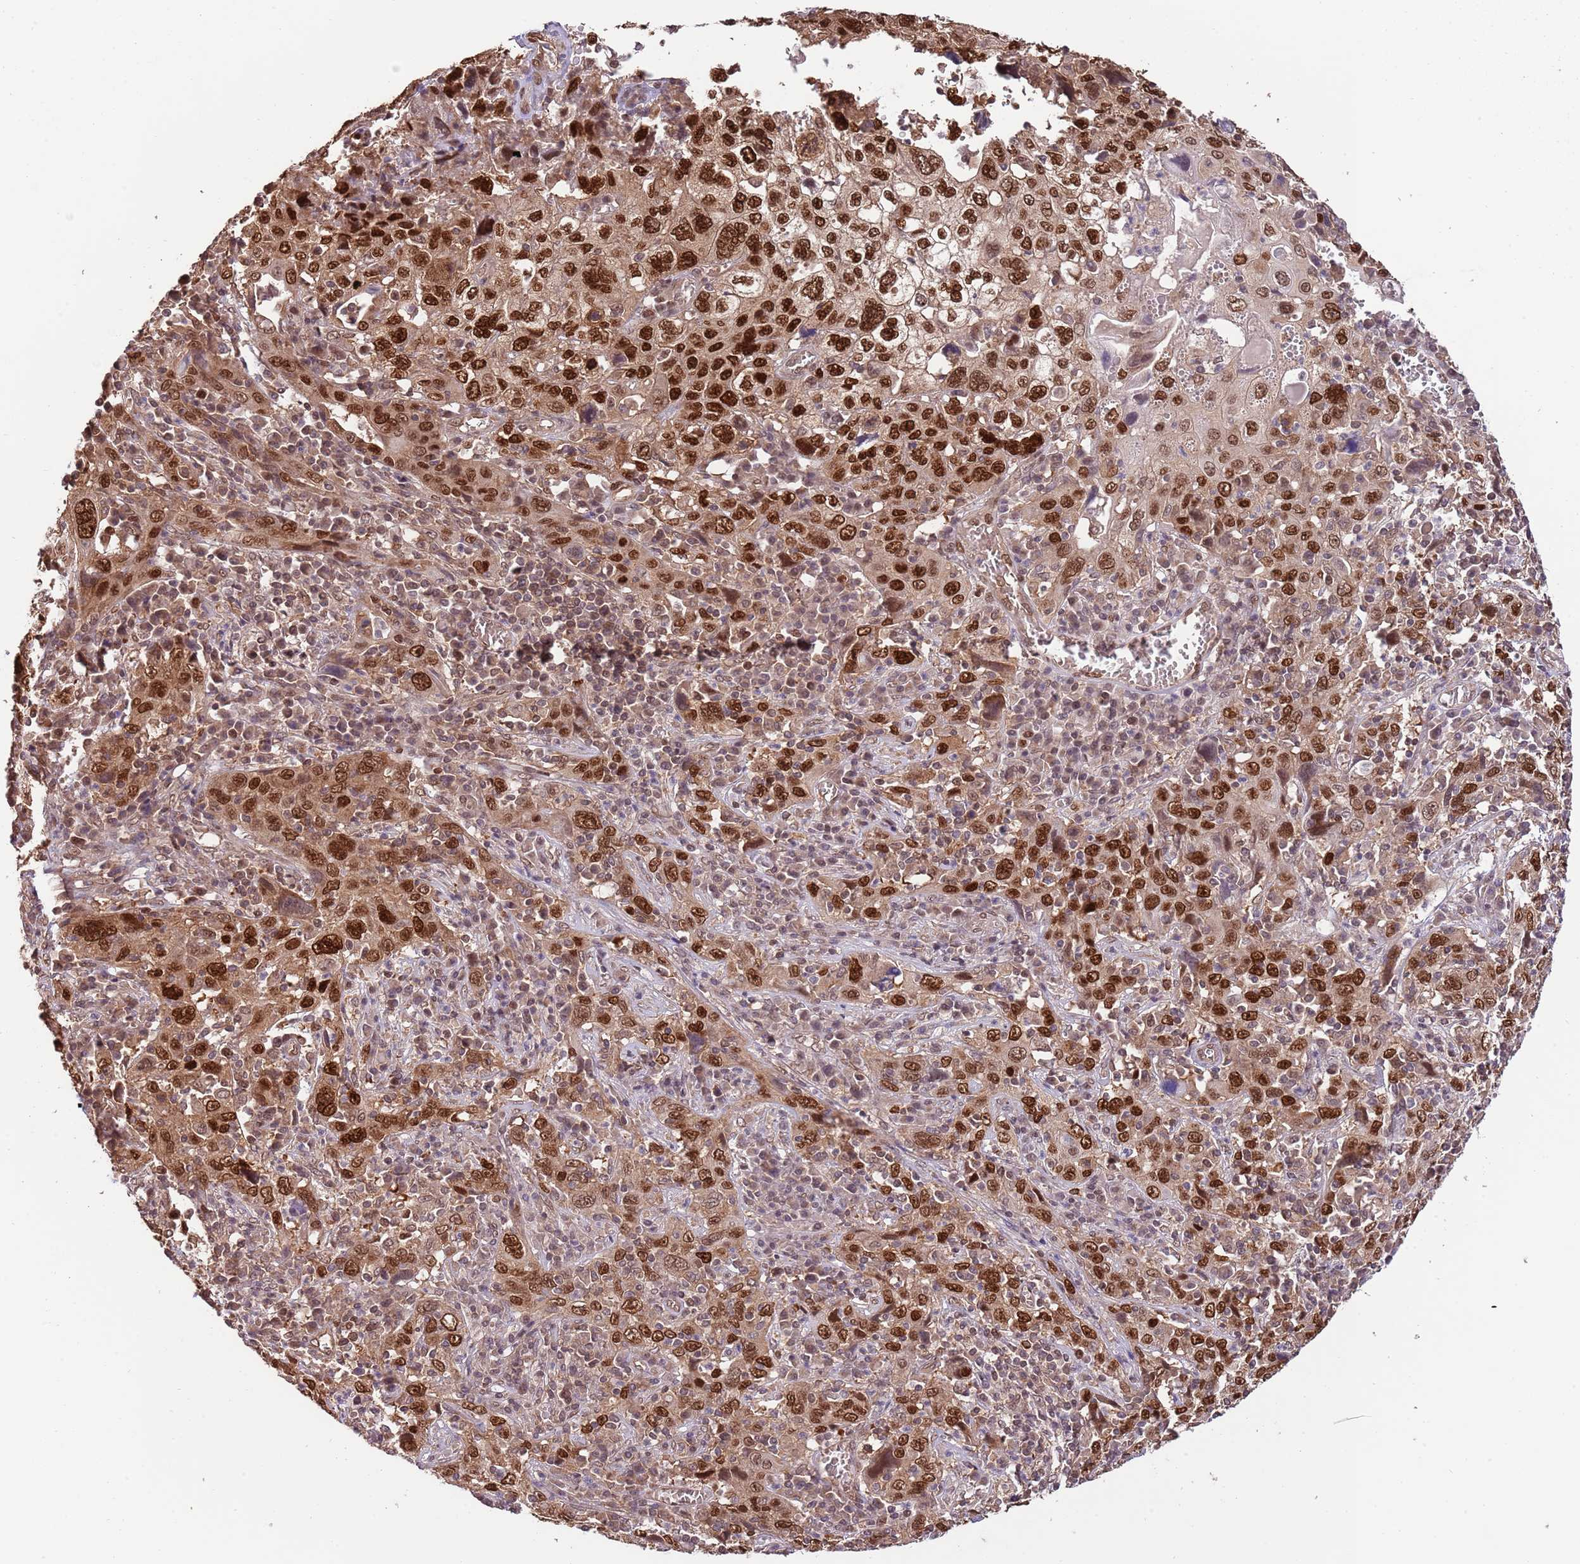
{"staining": {"intensity": "strong", "quantity": ">75%", "location": "nuclear"}, "tissue": "cervical cancer", "cell_type": "Tumor cells", "image_type": "cancer", "snomed": [{"axis": "morphology", "description": "Squamous cell carcinoma, NOS"}, {"axis": "topography", "description": "Cervix"}], "caption": "An immunohistochemistry (IHC) image of tumor tissue is shown. Protein staining in brown highlights strong nuclear positivity in cervical cancer within tumor cells.", "gene": "RIF1", "patient": {"sex": "female", "age": 46}}